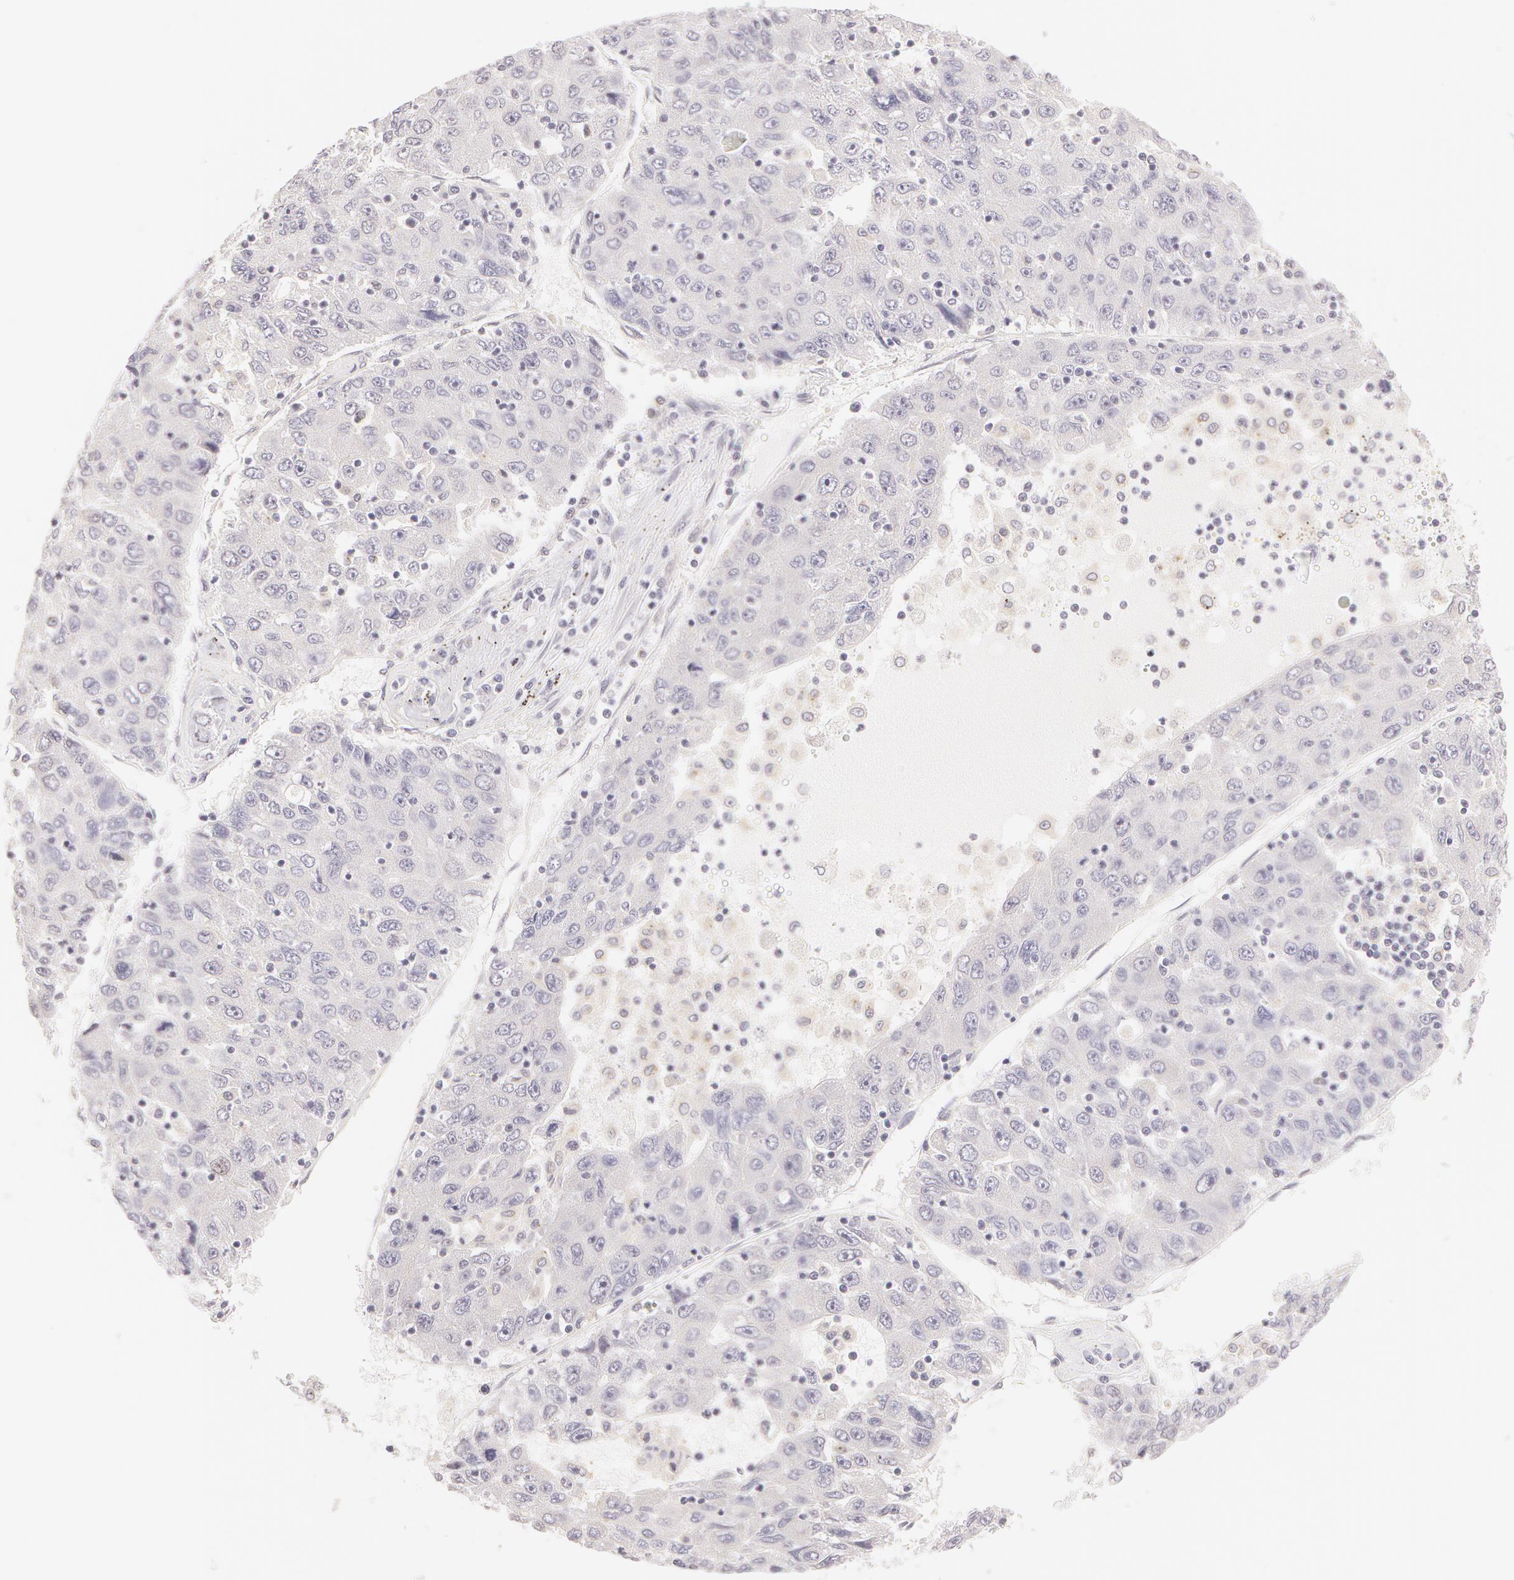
{"staining": {"intensity": "negative", "quantity": "none", "location": "none"}, "tissue": "liver cancer", "cell_type": "Tumor cells", "image_type": "cancer", "snomed": [{"axis": "morphology", "description": "Carcinoma, Hepatocellular, NOS"}, {"axis": "topography", "description": "Liver"}], "caption": "A histopathology image of human hepatocellular carcinoma (liver) is negative for staining in tumor cells.", "gene": "ZNF597", "patient": {"sex": "male", "age": 49}}